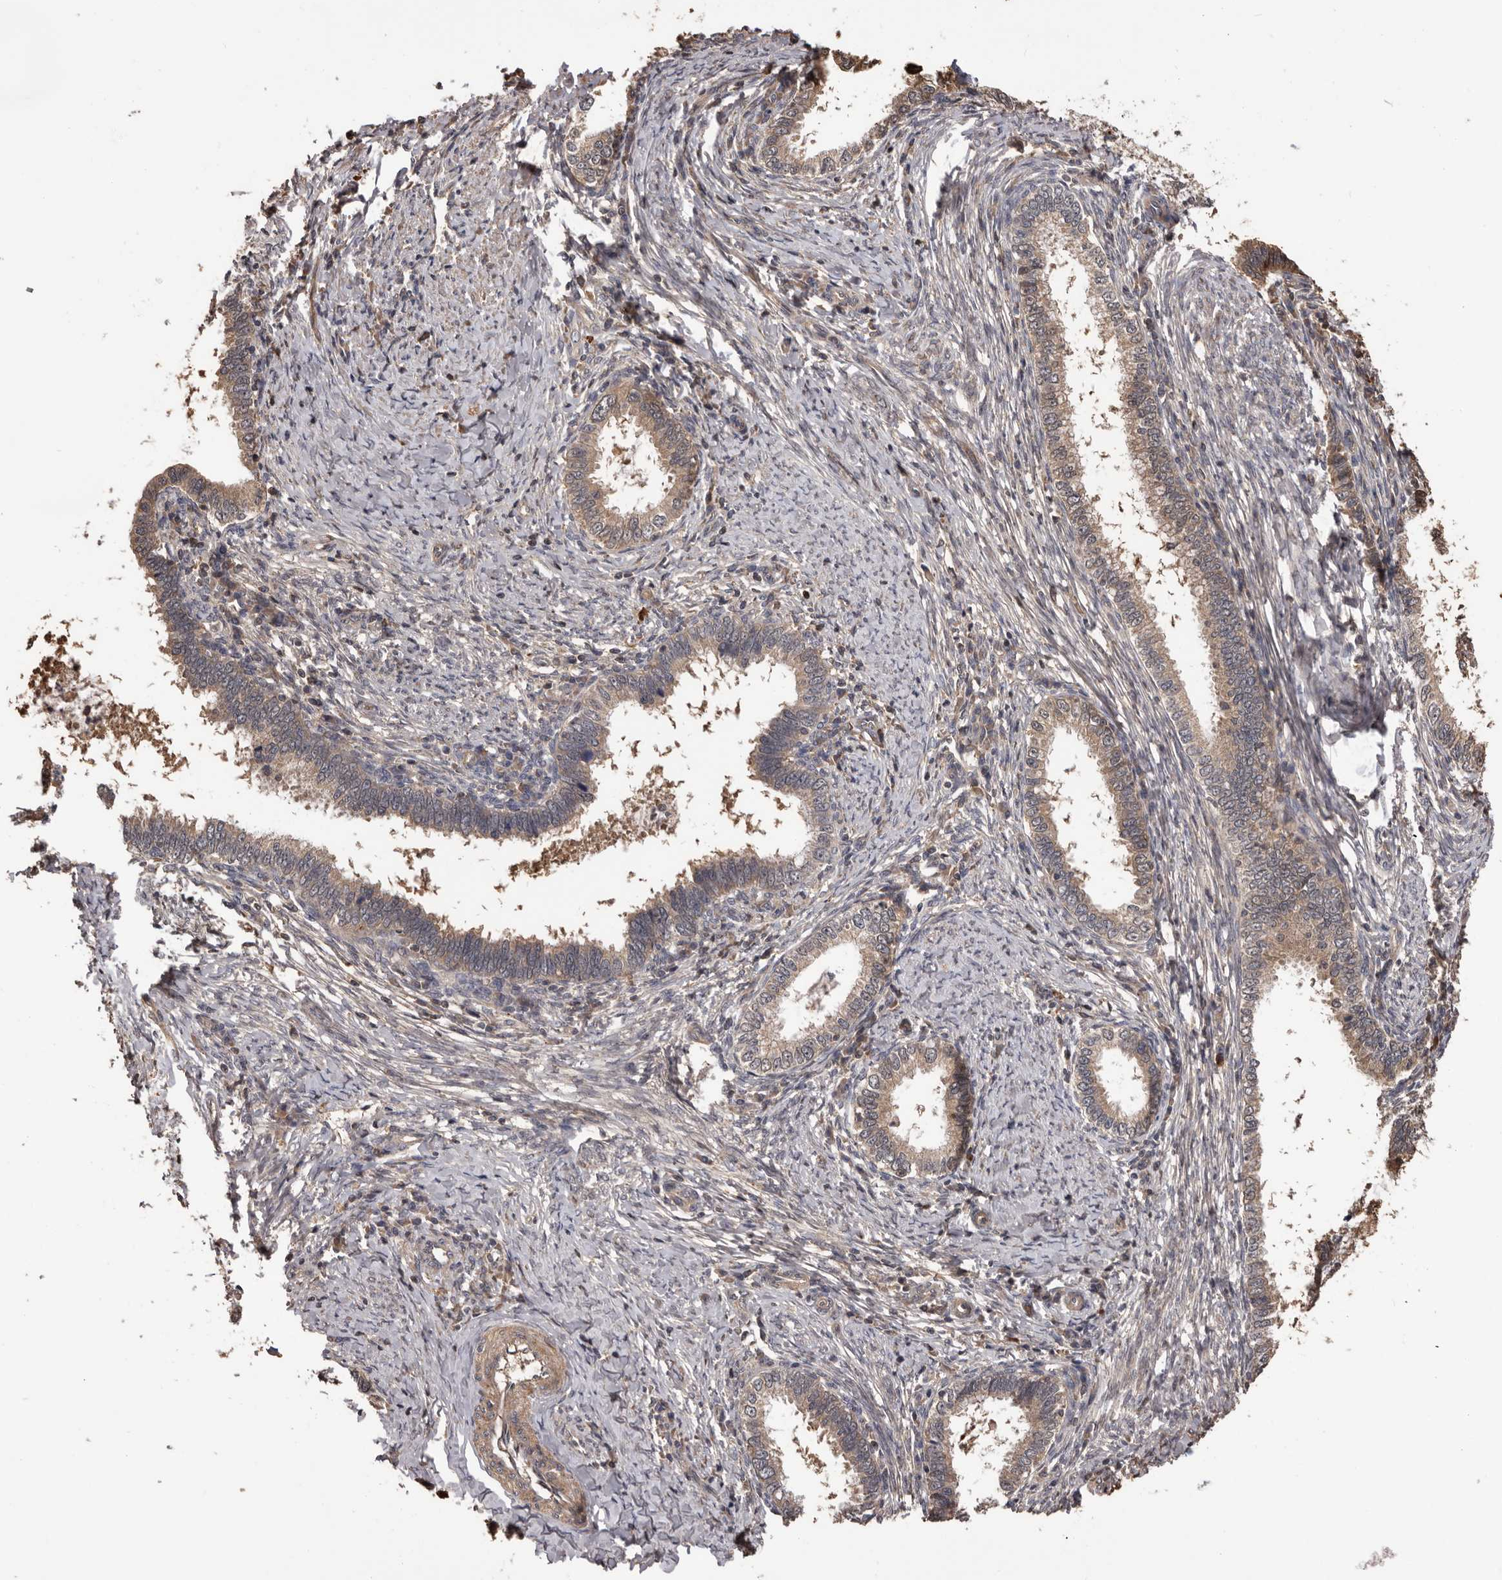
{"staining": {"intensity": "weak", "quantity": ">75%", "location": "cytoplasmic/membranous"}, "tissue": "cervical cancer", "cell_type": "Tumor cells", "image_type": "cancer", "snomed": [{"axis": "morphology", "description": "Adenocarcinoma, NOS"}, {"axis": "topography", "description": "Cervix"}], "caption": "Cervical cancer tissue reveals weak cytoplasmic/membranous staining in about >75% of tumor cells, visualized by immunohistochemistry.", "gene": "ADAMTS2", "patient": {"sex": "female", "age": 36}}